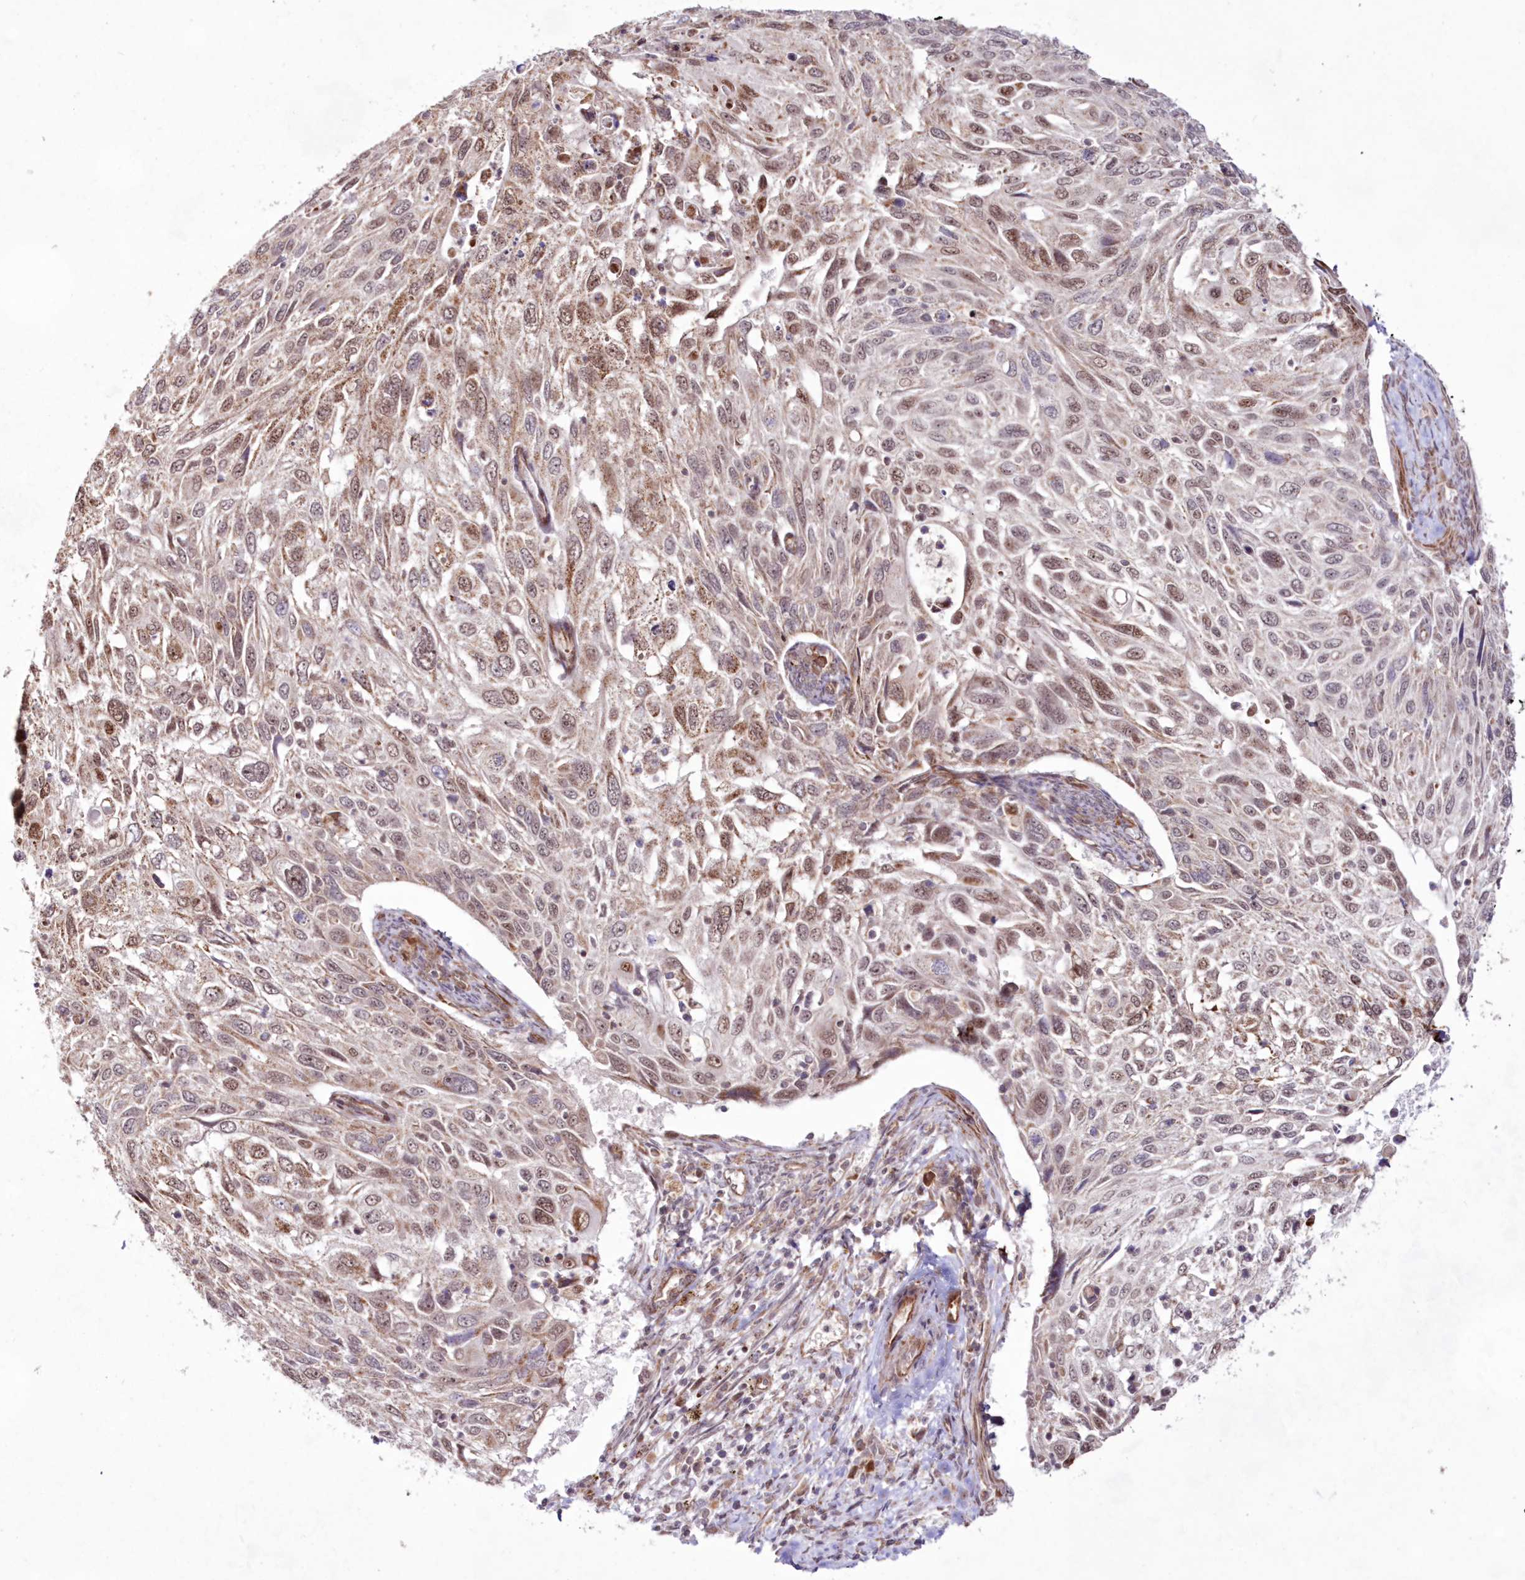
{"staining": {"intensity": "weak", "quantity": "25%-75%", "location": "cytoplasmic/membranous,nuclear"}, "tissue": "cervical cancer", "cell_type": "Tumor cells", "image_type": "cancer", "snomed": [{"axis": "morphology", "description": "Squamous cell carcinoma, NOS"}, {"axis": "topography", "description": "Cervix"}], "caption": "Protein expression analysis of squamous cell carcinoma (cervical) exhibits weak cytoplasmic/membranous and nuclear expression in approximately 25%-75% of tumor cells.", "gene": "SNIP1", "patient": {"sex": "female", "age": 70}}